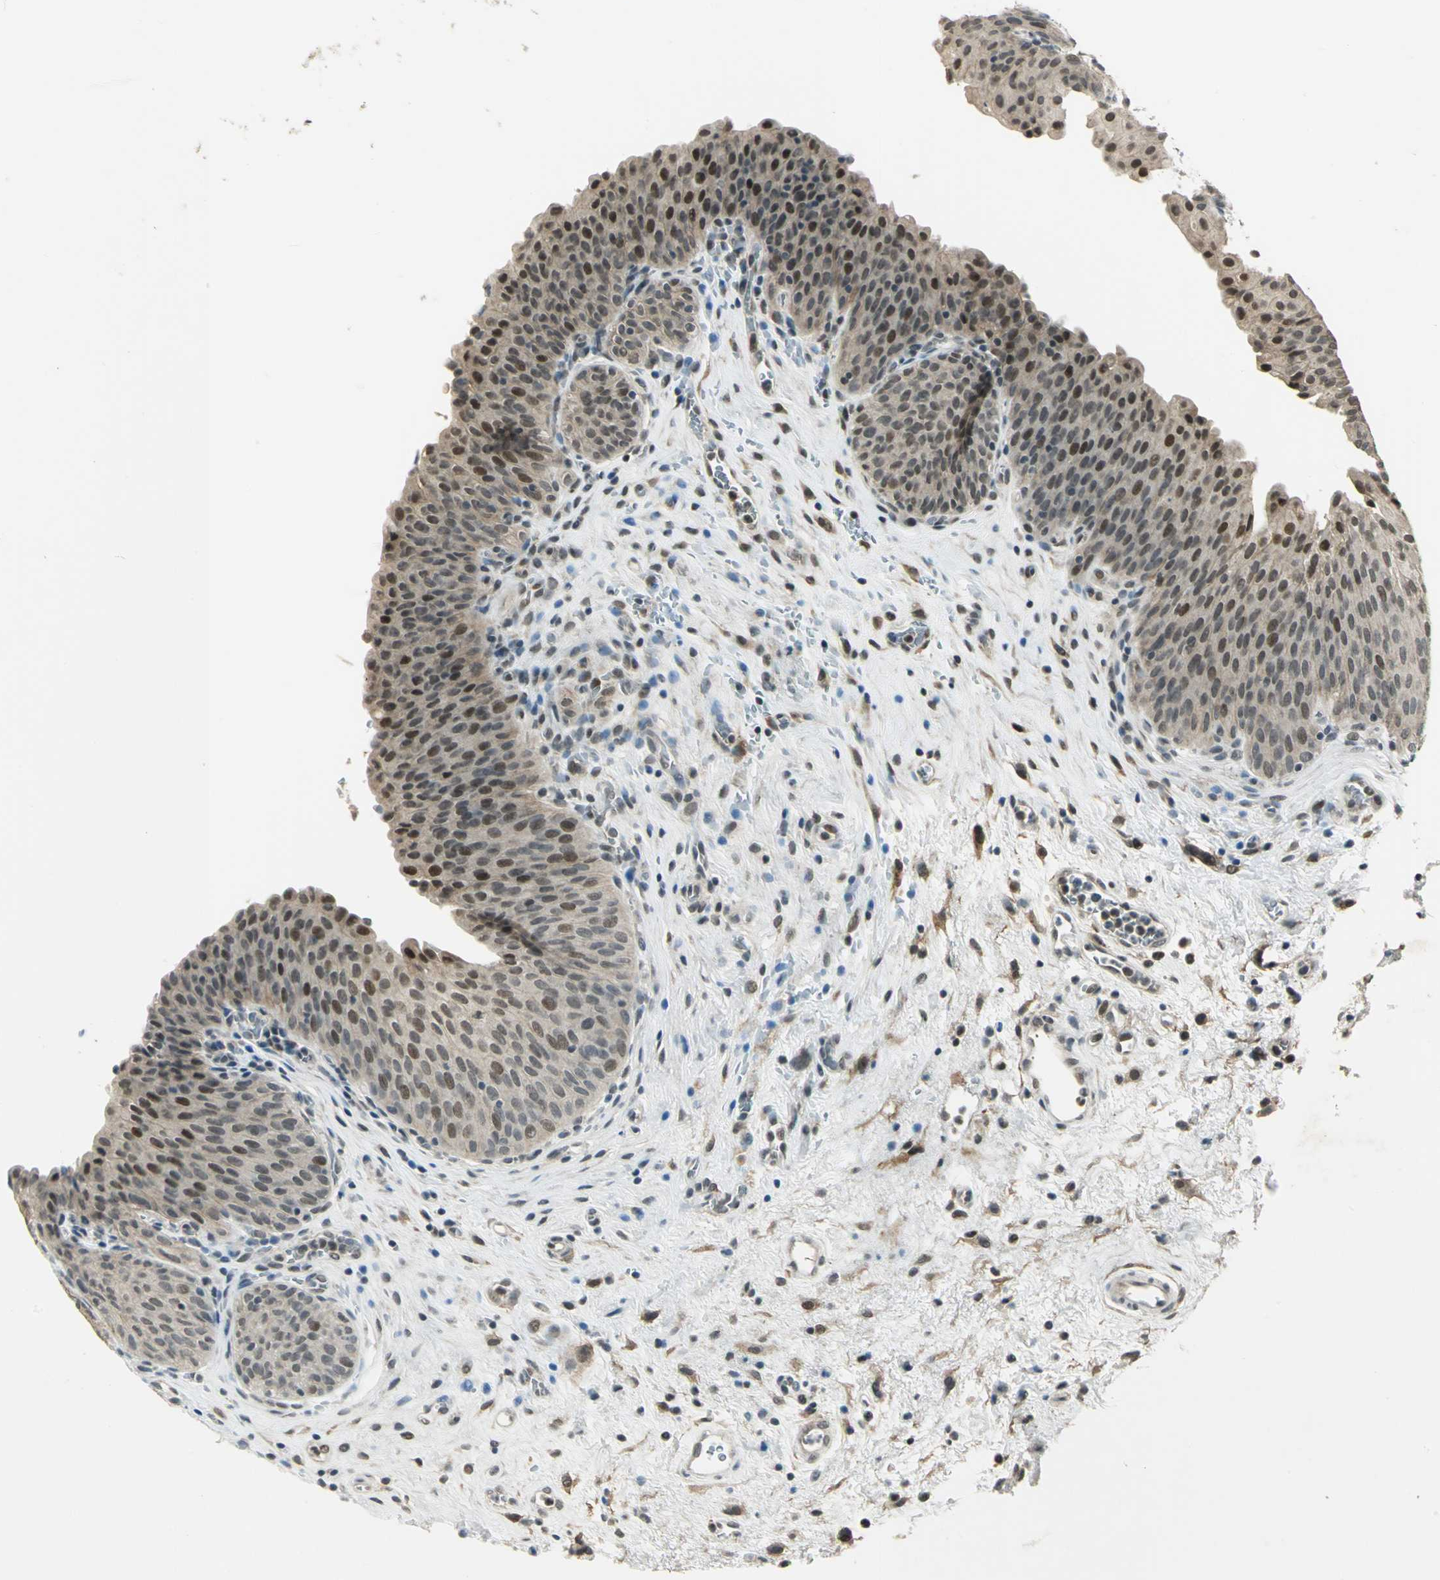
{"staining": {"intensity": "moderate", "quantity": "25%-75%", "location": "nuclear"}, "tissue": "urinary bladder", "cell_type": "Urothelial cells", "image_type": "normal", "snomed": [{"axis": "morphology", "description": "Normal tissue, NOS"}, {"axis": "morphology", "description": "Dysplasia, NOS"}, {"axis": "topography", "description": "Urinary bladder"}], "caption": "A brown stain shows moderate nuclear expression of a protein in urothelial cells of benign urinary bladder. (DAB (3,3'-diaminobenzidine) = brown stain, brightfield microscopy at high magnification).", "gene": "RAD17", "patient": {"sex": "male", "age": 35}}